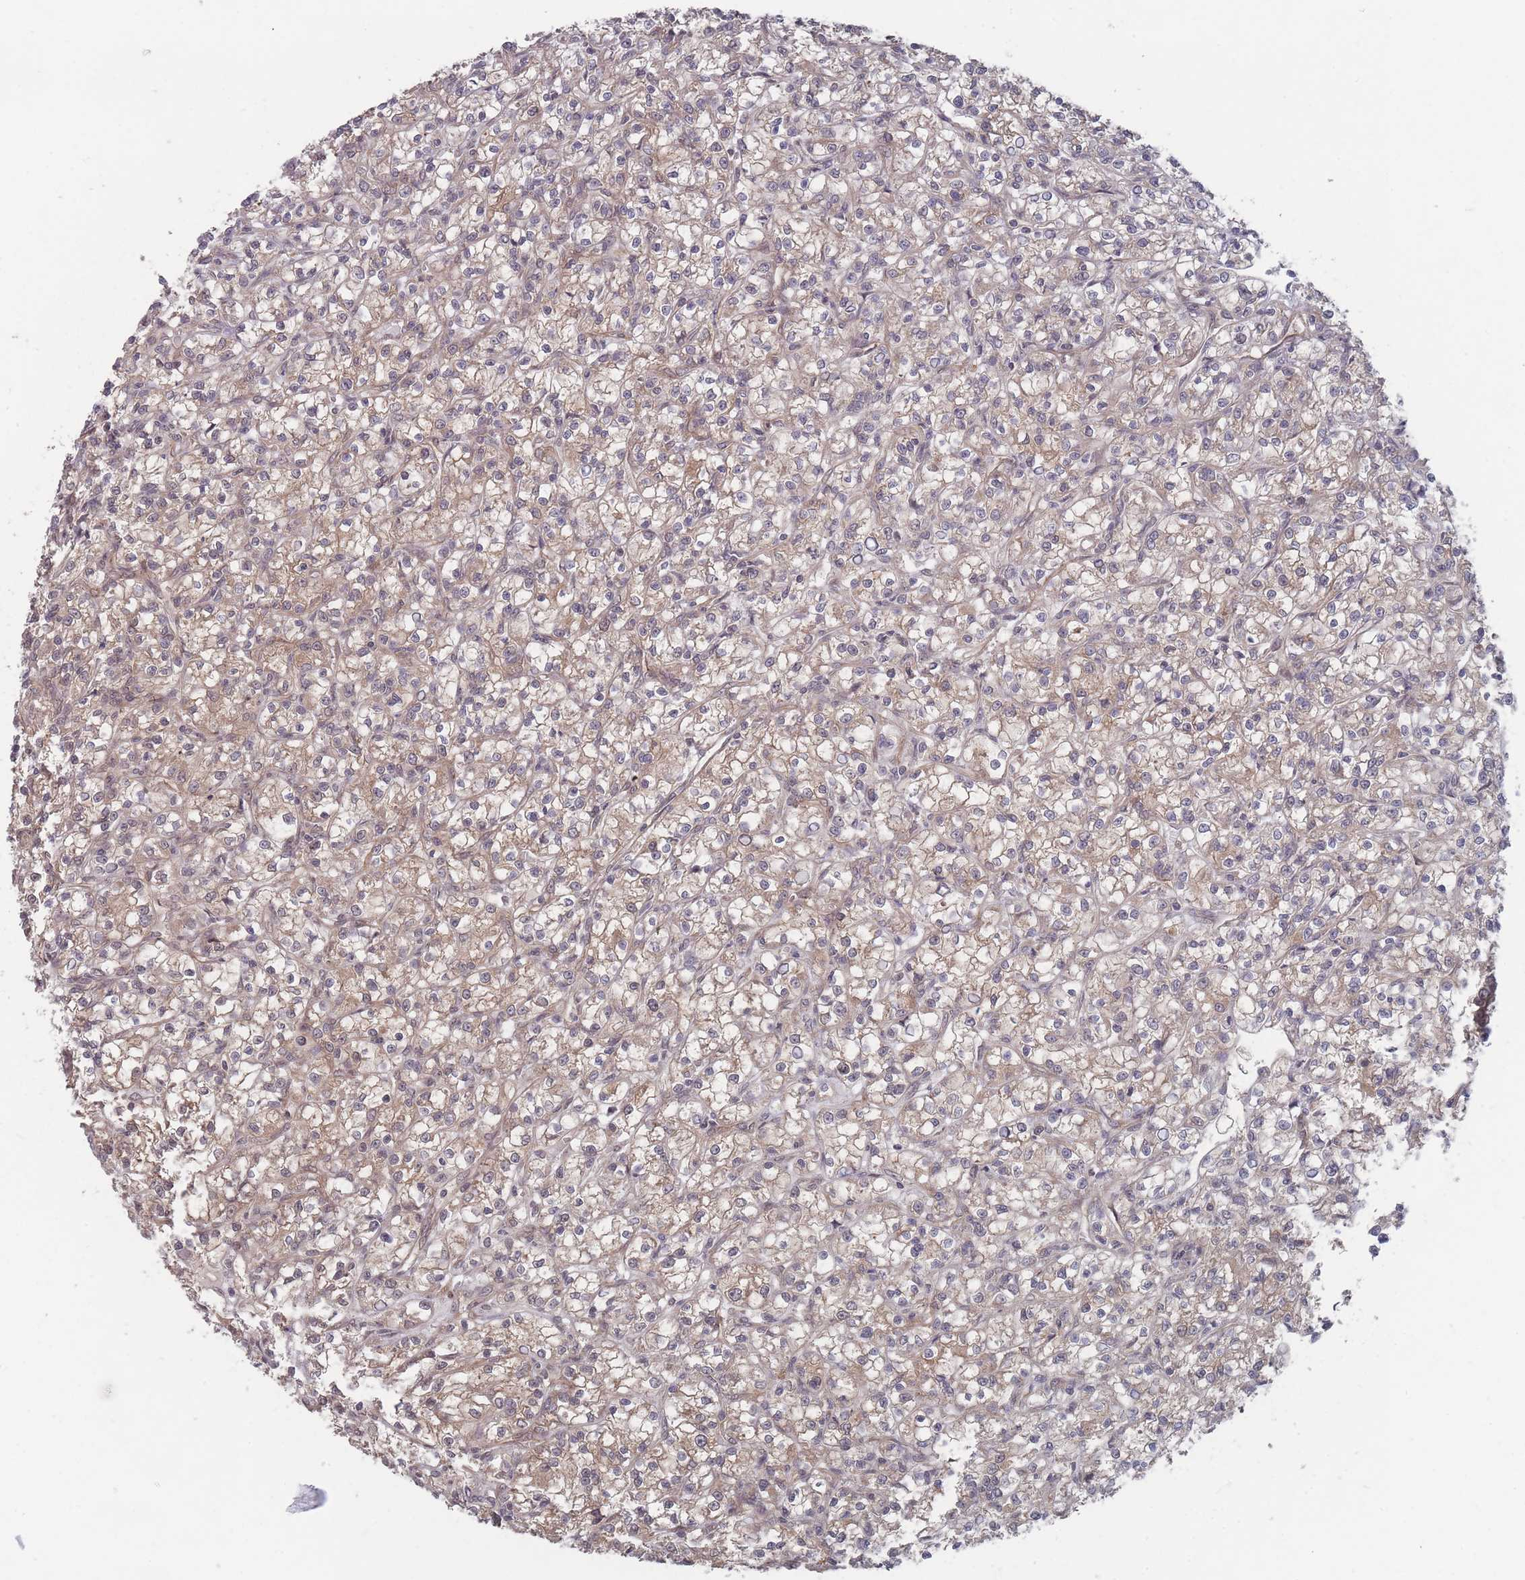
{"staining": {"intensity": "weak", "quantity": "25%-75%", "location": "cytoplasmic/membranous"}, "tissue": "renal cancer", "cell_type": "Tumor cells", "image_type": "cancer", "snomed": [{"axis": "morphology", "description": "Adenocarcinoma, NOS"}, {"axis": "topography", "description": "Kidney"}], "caption": "Immunohistochemistry (IHC) image of neoplastic tissue: adenocarcinoma (renal) stained using immunohistochemistry reveals low levels of weak protein expression localized specifically in the cytoplasmic/membranous of tumor cells, appearing as a cytoplasmic/membranous brown color.", "gene": "CNTRL", "patient": {"sex": "female", "age": 59}}